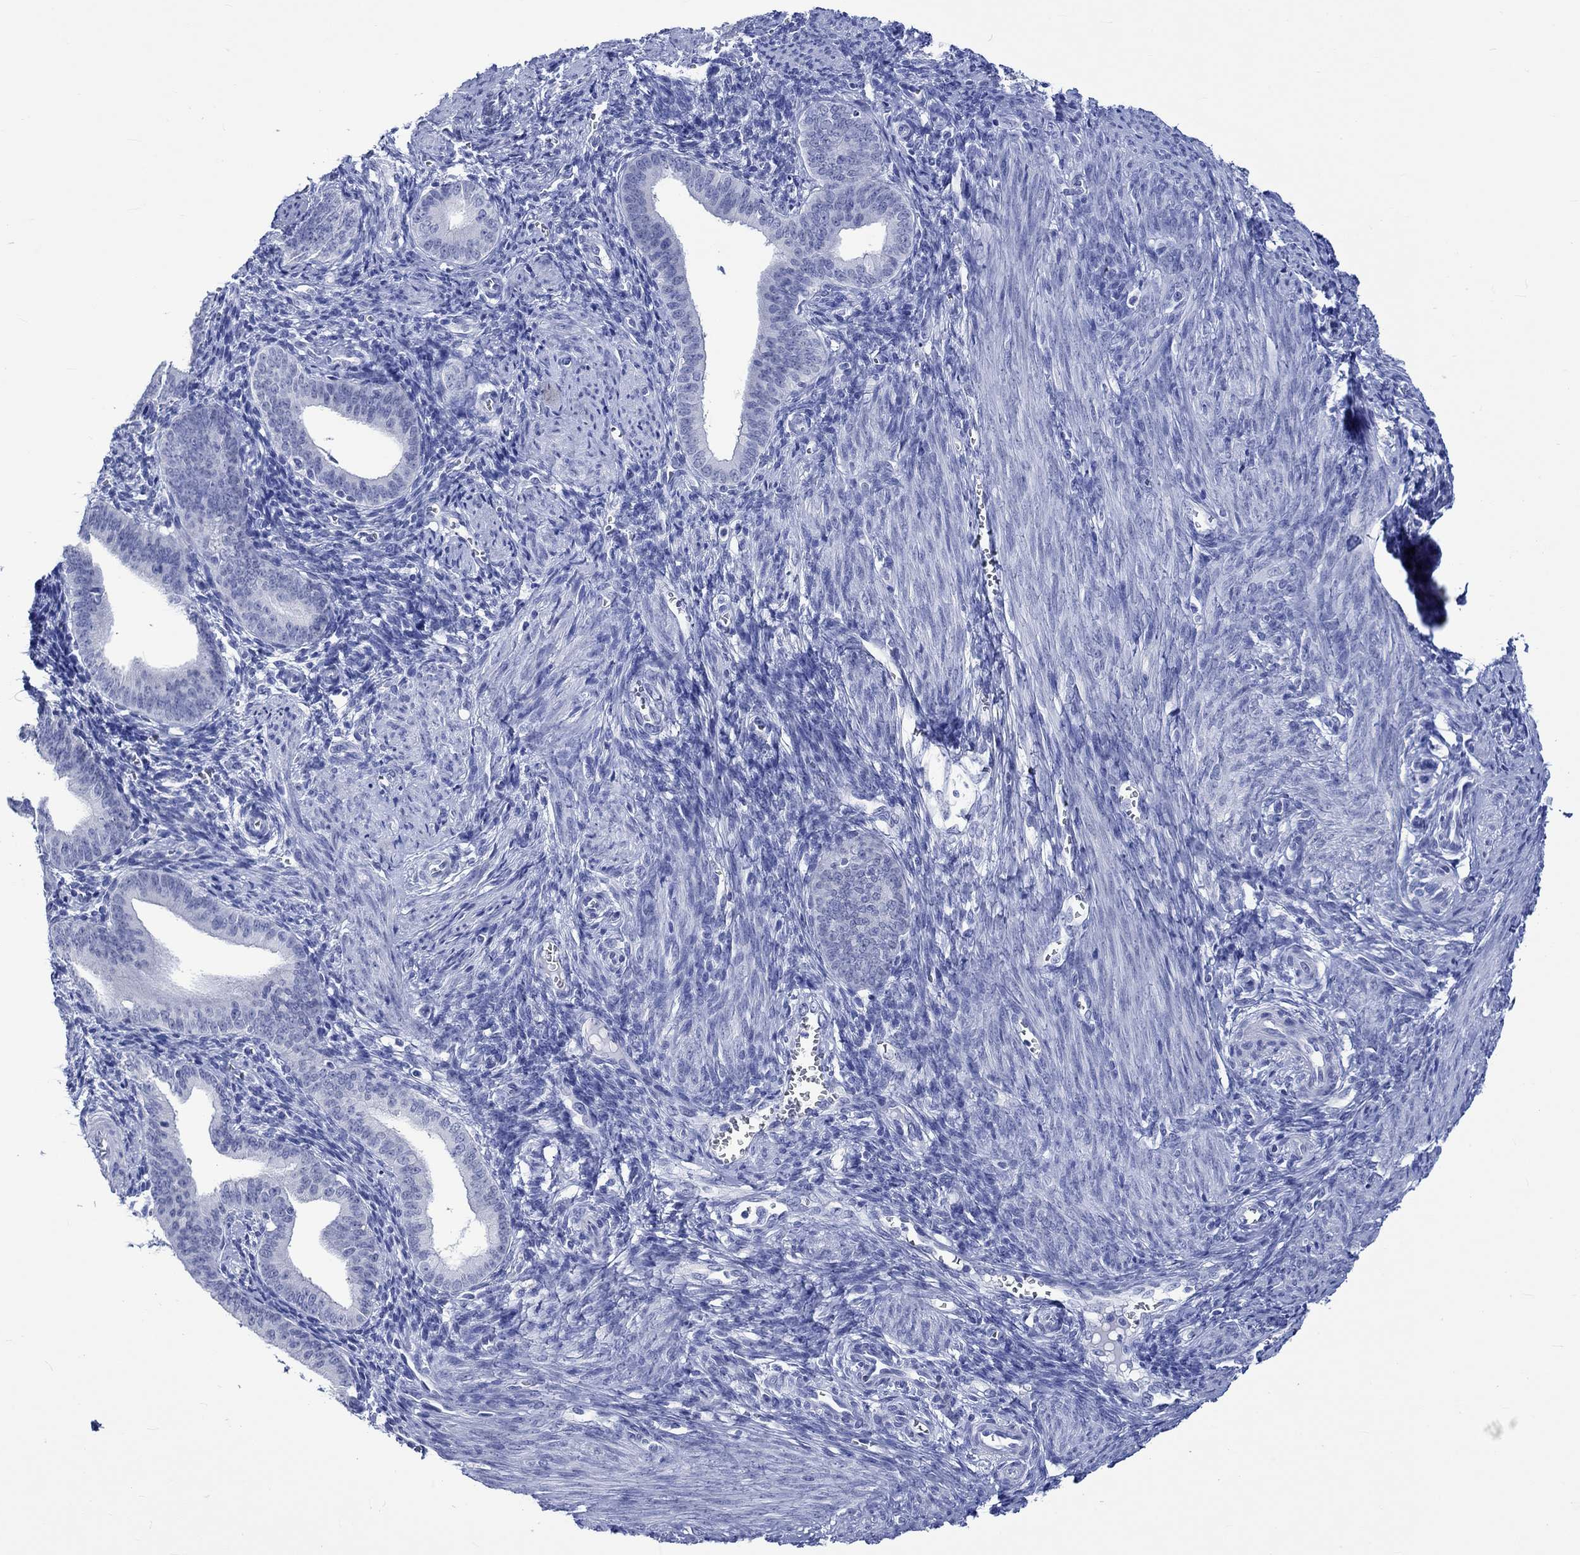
{"staining": {"intensity": "negative", "quantity": "none", "location": "none"}, "tissue": "endometrium", "cell_type": "Cells in endometrial stroma", "image_type": "normal", "snomed": [{"axis": "morphology", "description": "Normal tissue, NOS"}, {"axis": "topography", "description": "Endometrium"}], "caption": "DAB (3,3'-diaminobenzidine) immunohistochemical staining of benign endometrium exhibits no significant positivity in cells in endometrial stroma.", "gene": "KLHL33", "patient": {"sex": "female", "age": 42}}